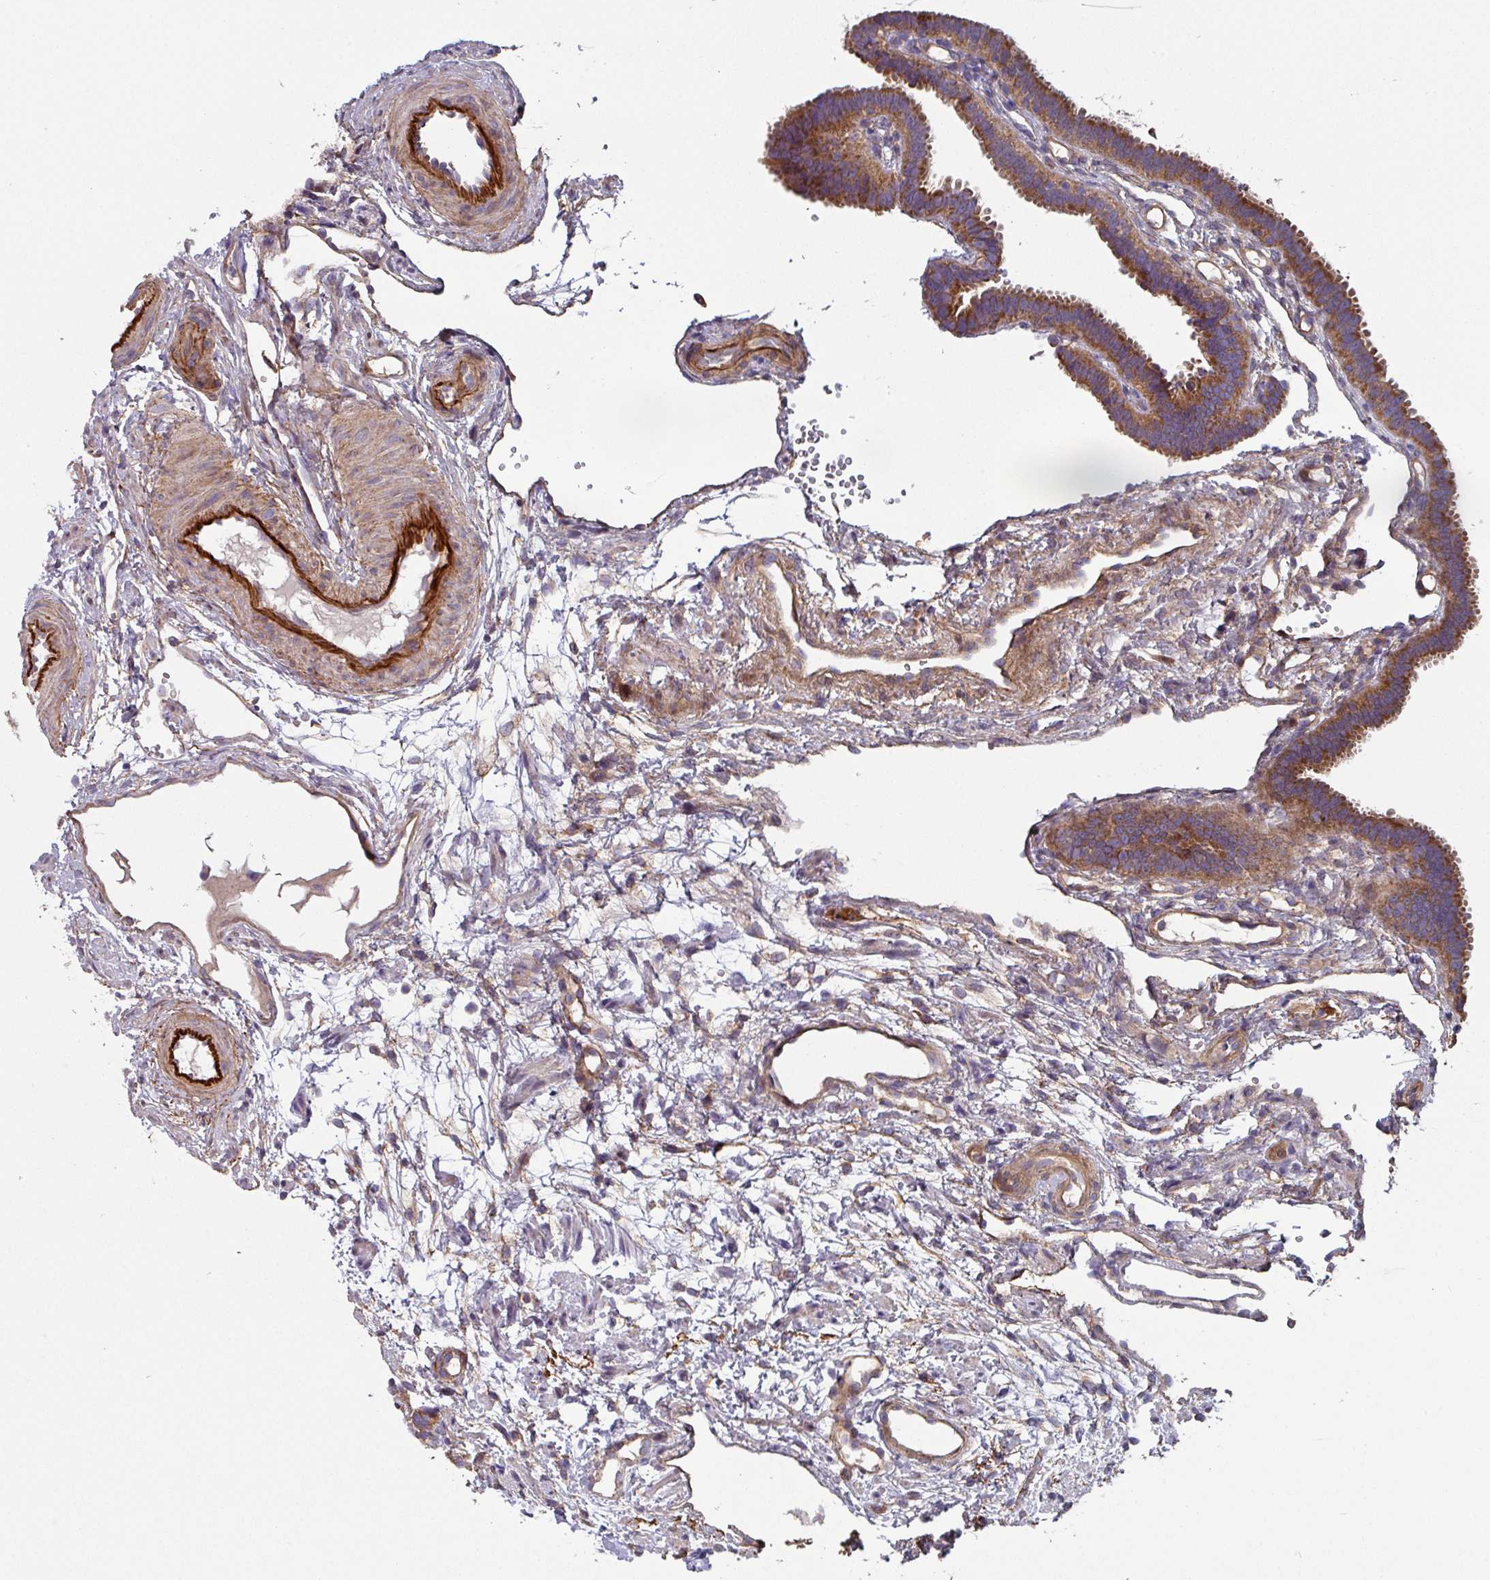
{"staining": {"intensity": "moderate", "quantity": "25%-75%", "location": "cytoplasmic/membranous"}, "tissue": "fallopian tube", "cell_type": "Glandular cells", "image_type": "normal", "snomed": [{"axis": "morphology", "description": "Normal tissue, NOS"}, {"axis": "topography", "description": "Fallopian tube"}], "caption": "Protein expression by immunohistochemistry (IHC) exhibits moderate cytoplasmic/membranous expression in approximately 25%-75% of glandular cells in benign fallopian tube.", "gene": "DCAF12L1", "patient": {"sex": "female", "age": 37}}